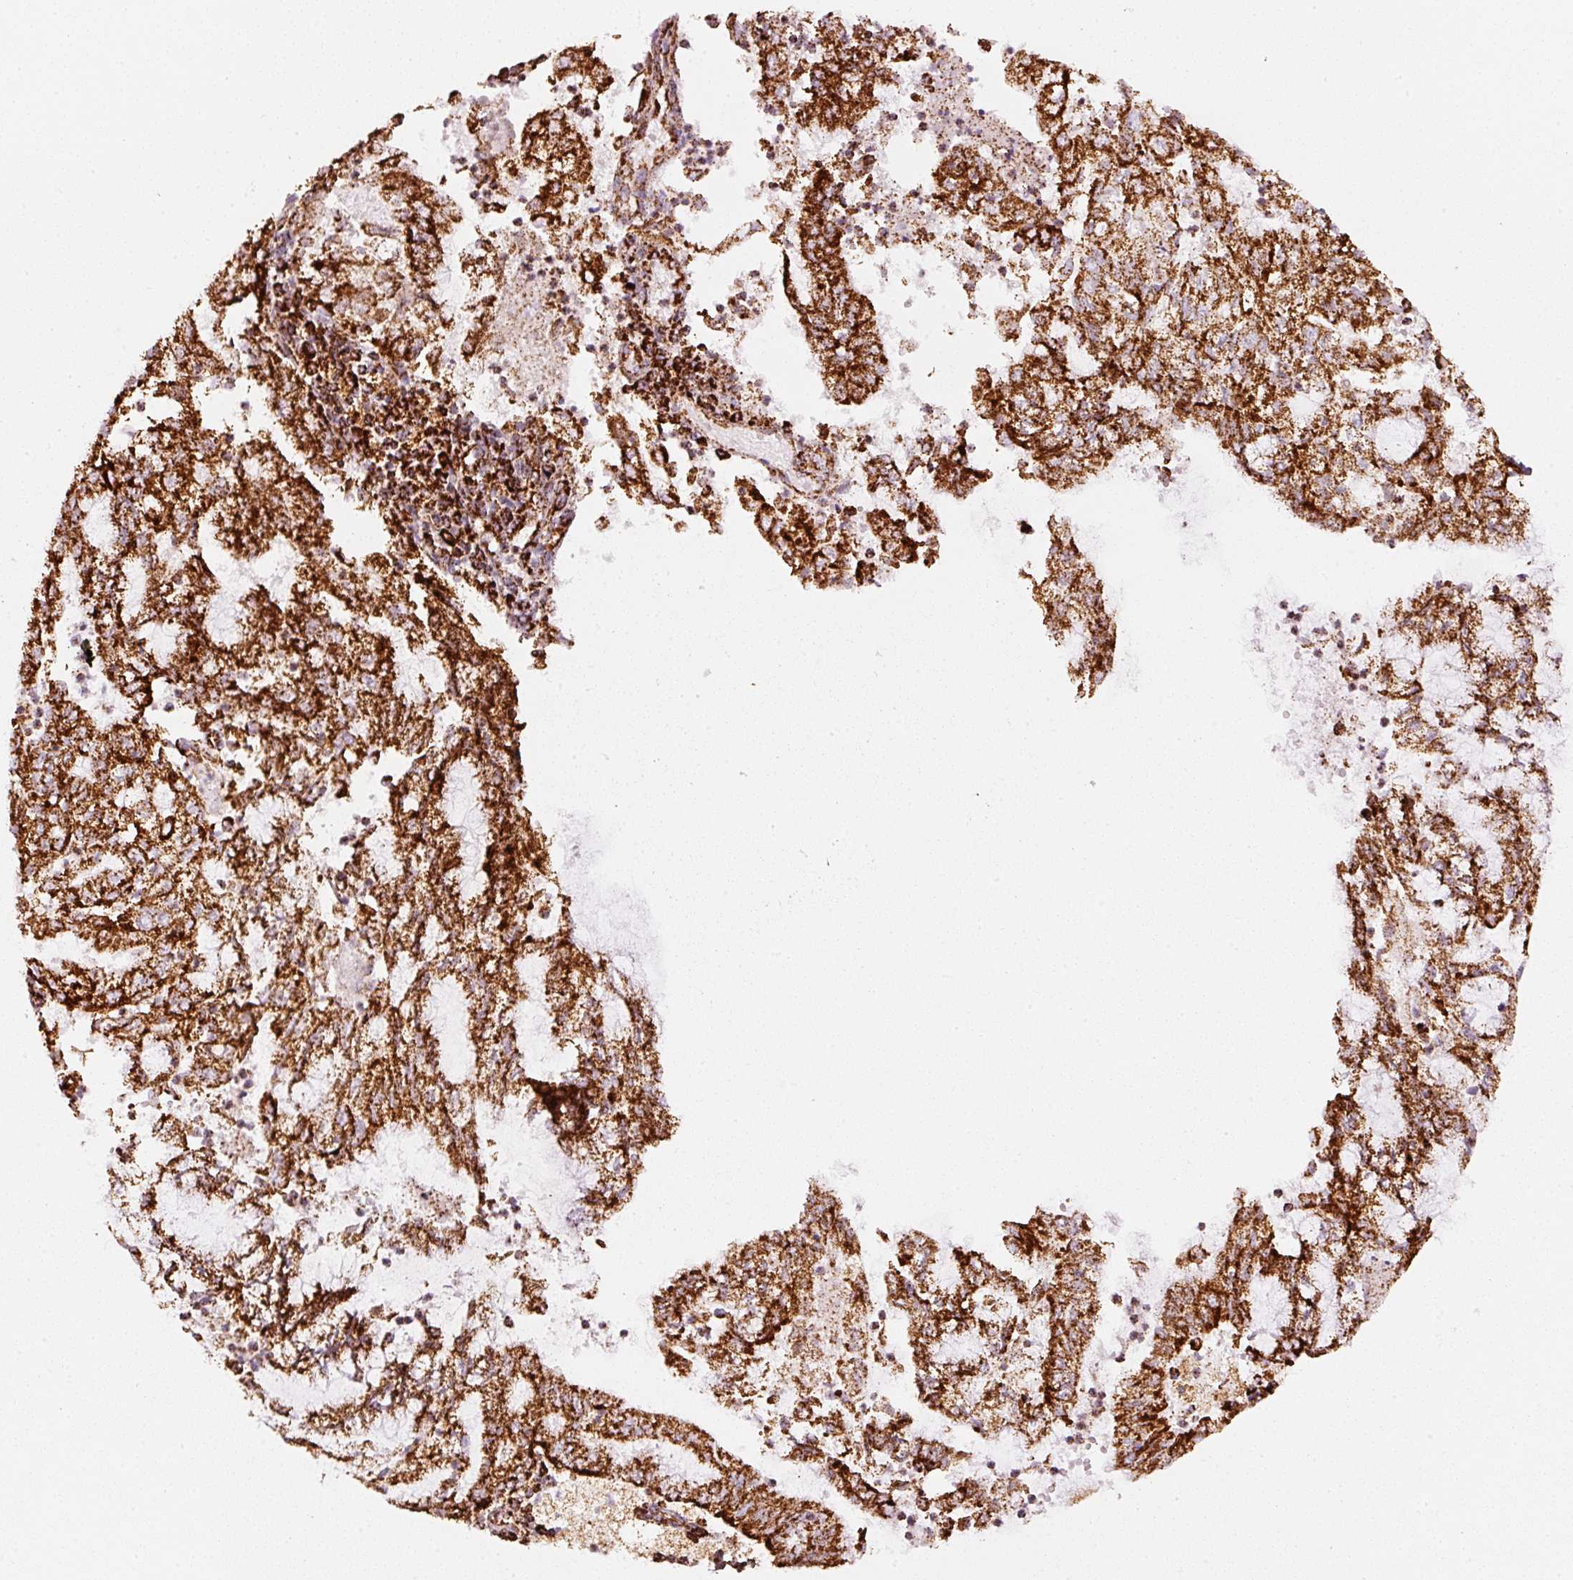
{"staining": {"intensity": "strong", "quantity": ">75%", "location": "cytoplasmic/membranous"}, "tissue": "endometrial cancer", "cell_type": "Tumor cells", "image_type": "cancer", "snomed": [{"axis": "morphology", "description": "Adenocarcinoma, NOS"}, {"axis": "topography", "description": "Endometrium"}], "caption": "High-magnification brightfield microscopy of endometrial cancer (adenocarcinoma) stained with DAB (brown) and counterstained with hematoxylin (blue). tumor cells exhibit strong cytoplasmic/membranous positivity is present in approximately>75% of cells.", "gene": "UQCRC1", "patient": {"sex": "female", "age": 75}}